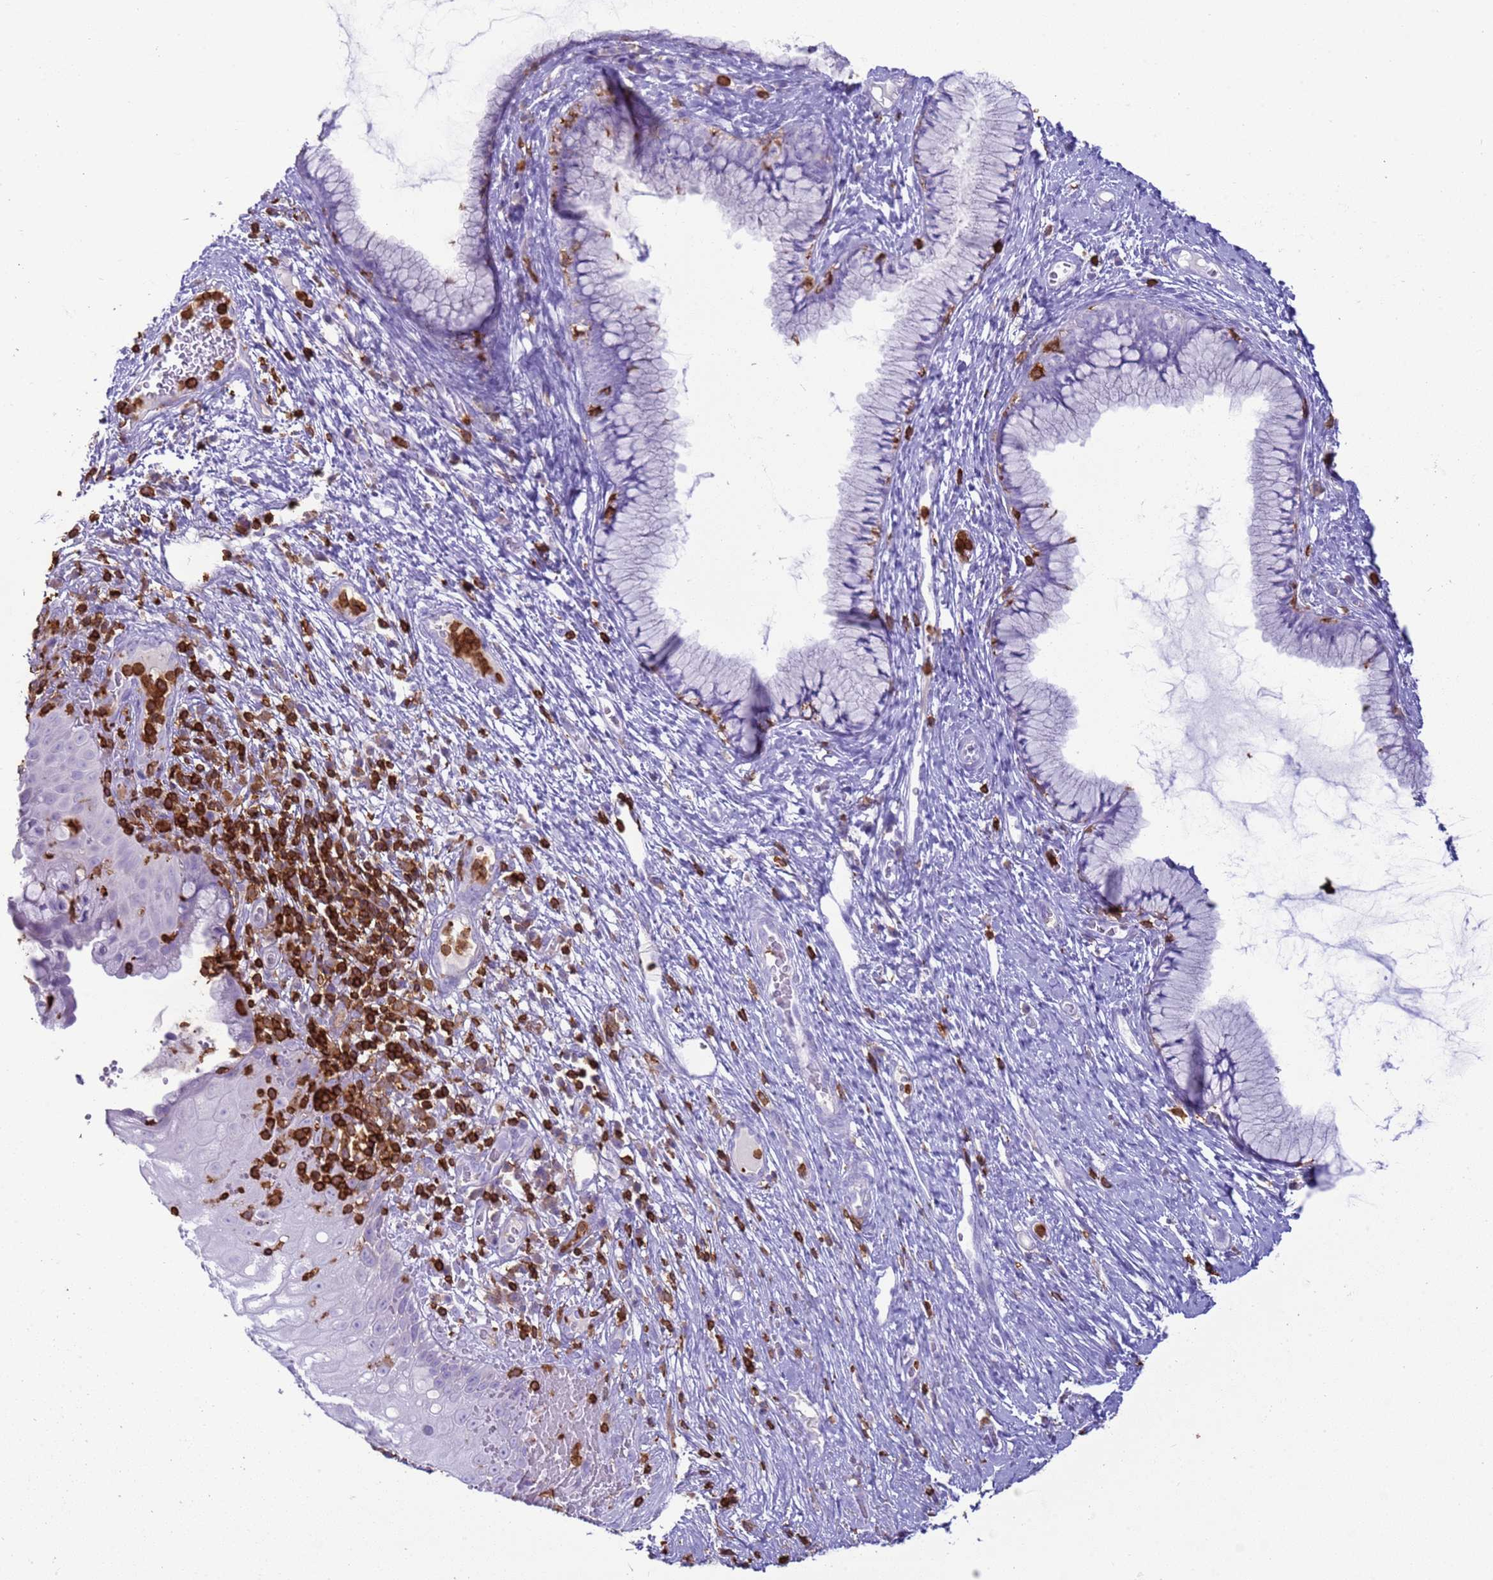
{"staining": {"intensity": "negative", "quantity": "none", "location": "none"}, "tissue": "cervix", "cell_type": "Glandular cells", "image_type": "normal", "snomed": [{"axis": "morphology", "description": "Normal tissue, NOS"}, {"axis": "topography", "description": "Cervix"}], "caption": "The micrograph reveals no staining of glandular cells in benign cervix.", "gene": "IRF5", "patient": {"sex": "female", "age": 42}}